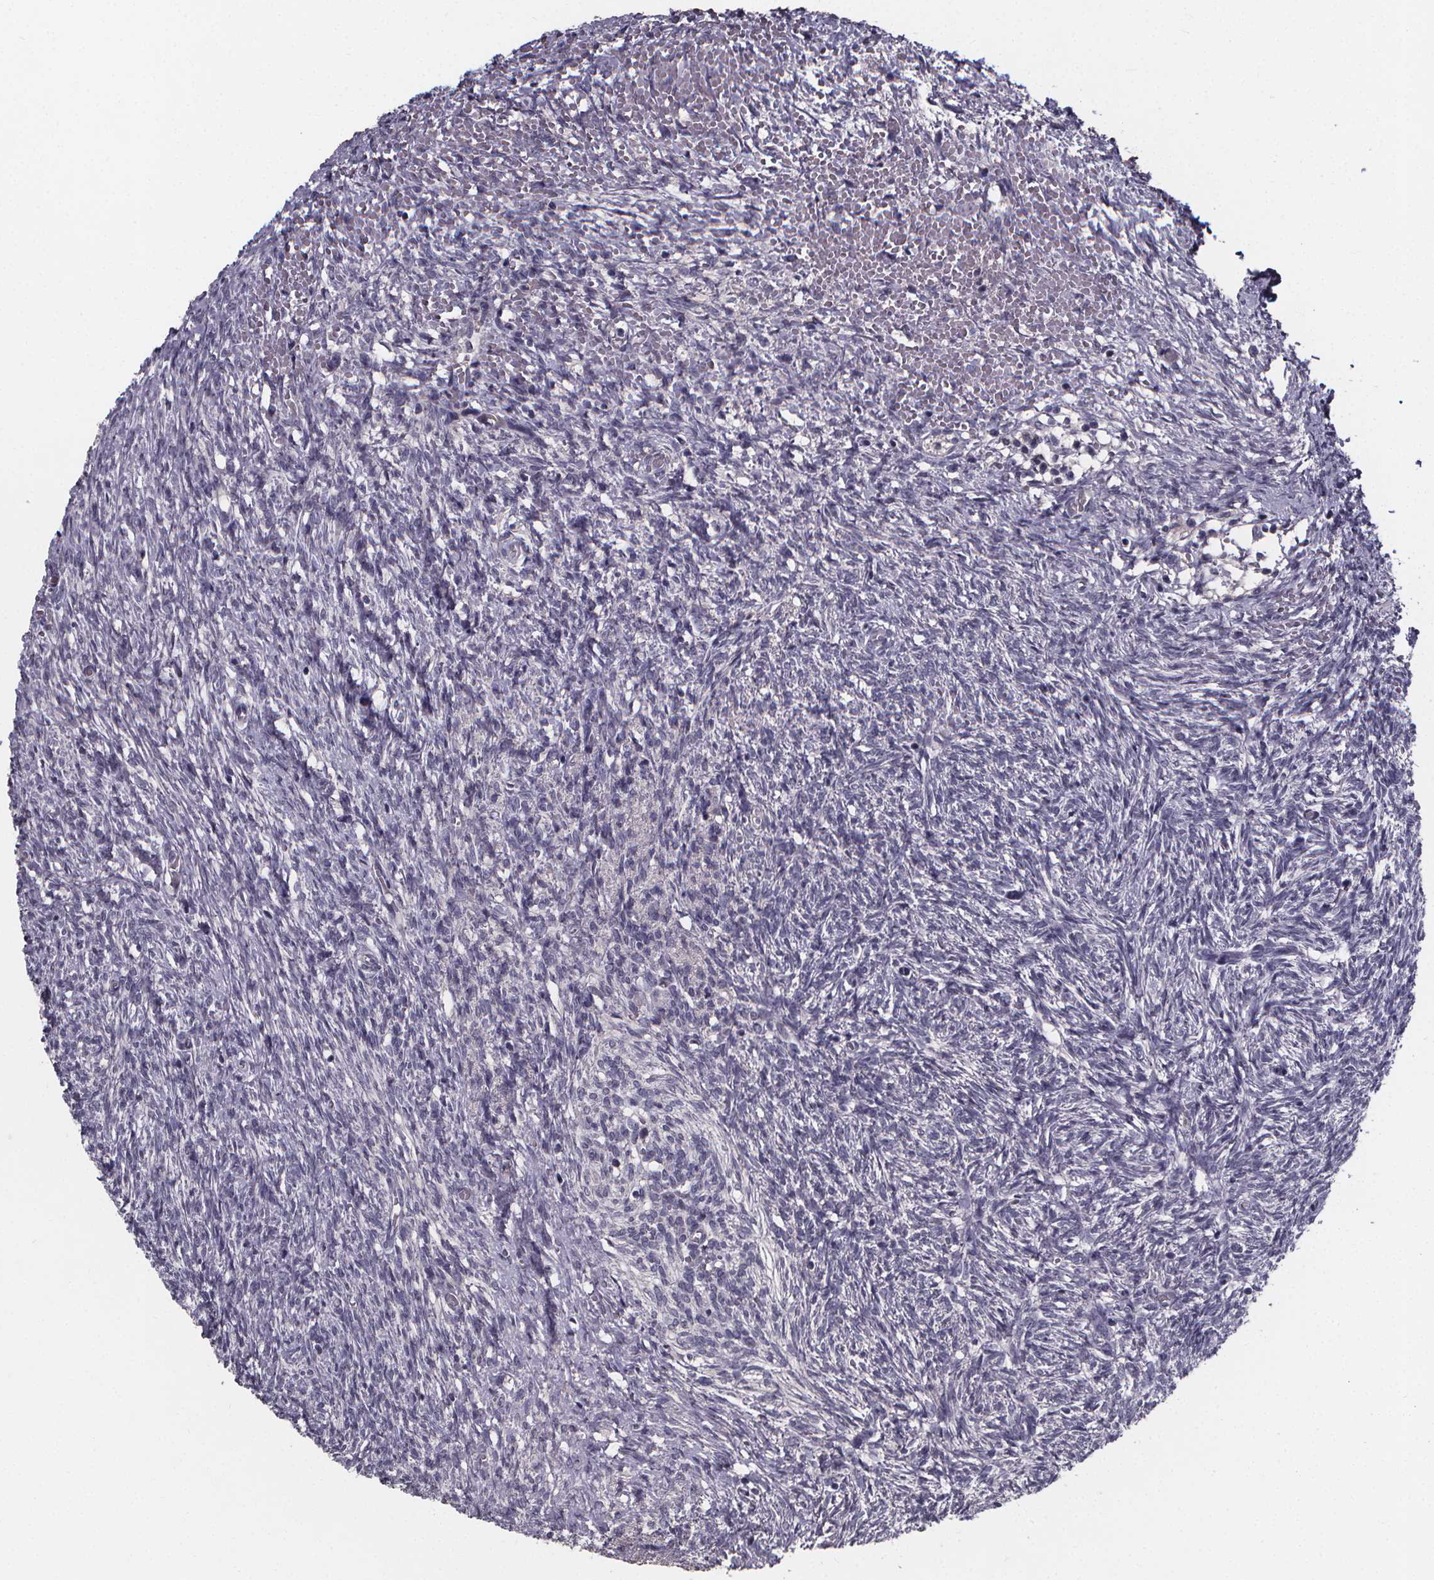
{"staining": {"intensity": "negative", "quantity": "none", "location": "none"}, "tissue": "ovary", "cell_type": "Ovarian stroma cells", "image_type": "normal", "snomed": [{"axis": "morphology", "description": "Normal tissue, NOS"}, {"axis": "topography", "description": "Ovary"}], "caption": "The micrograph shows no staining of ovarian stroma cells in benign ovary. (DAB immunohistochemistry, high magnification).", "gene": "AGT", "patient": {"sex": "female", "age": 46}}